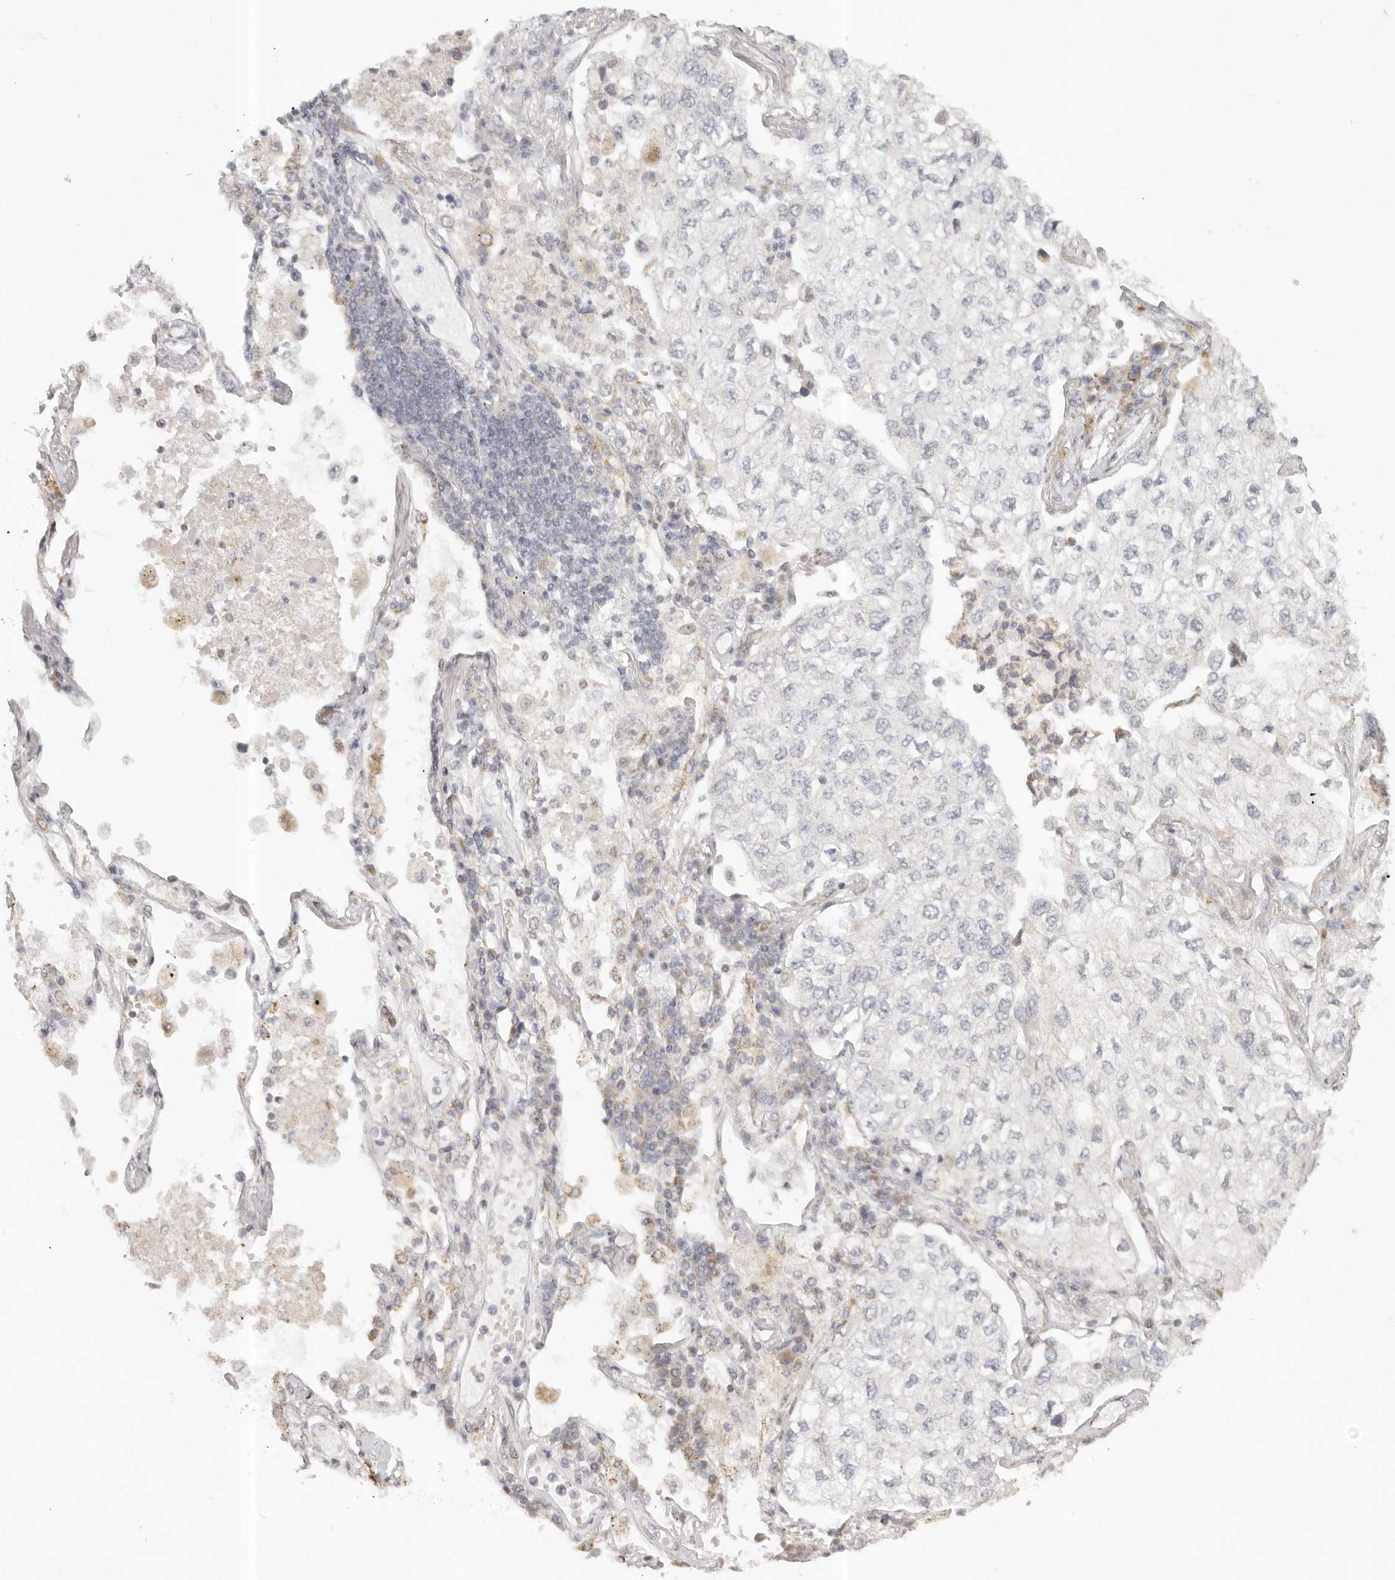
{"staining": {"intensity": "negative", "quantity": "none", "location": "none"}, "tissue": "lung cancer", "cell_type": "Tumor cells", "image_type": "cancer", "snomed": [{"axis": "morphology", "description": "Adenocarcinoma, NOS"}, {"axis": "topography", "description": "Lung"}], "caption": "The image displays no significant expression in tumor cells of lung cancer (adenocarcinoma).", "gene": "KDF1", "patient": {"sex": "male", "age": 63}}